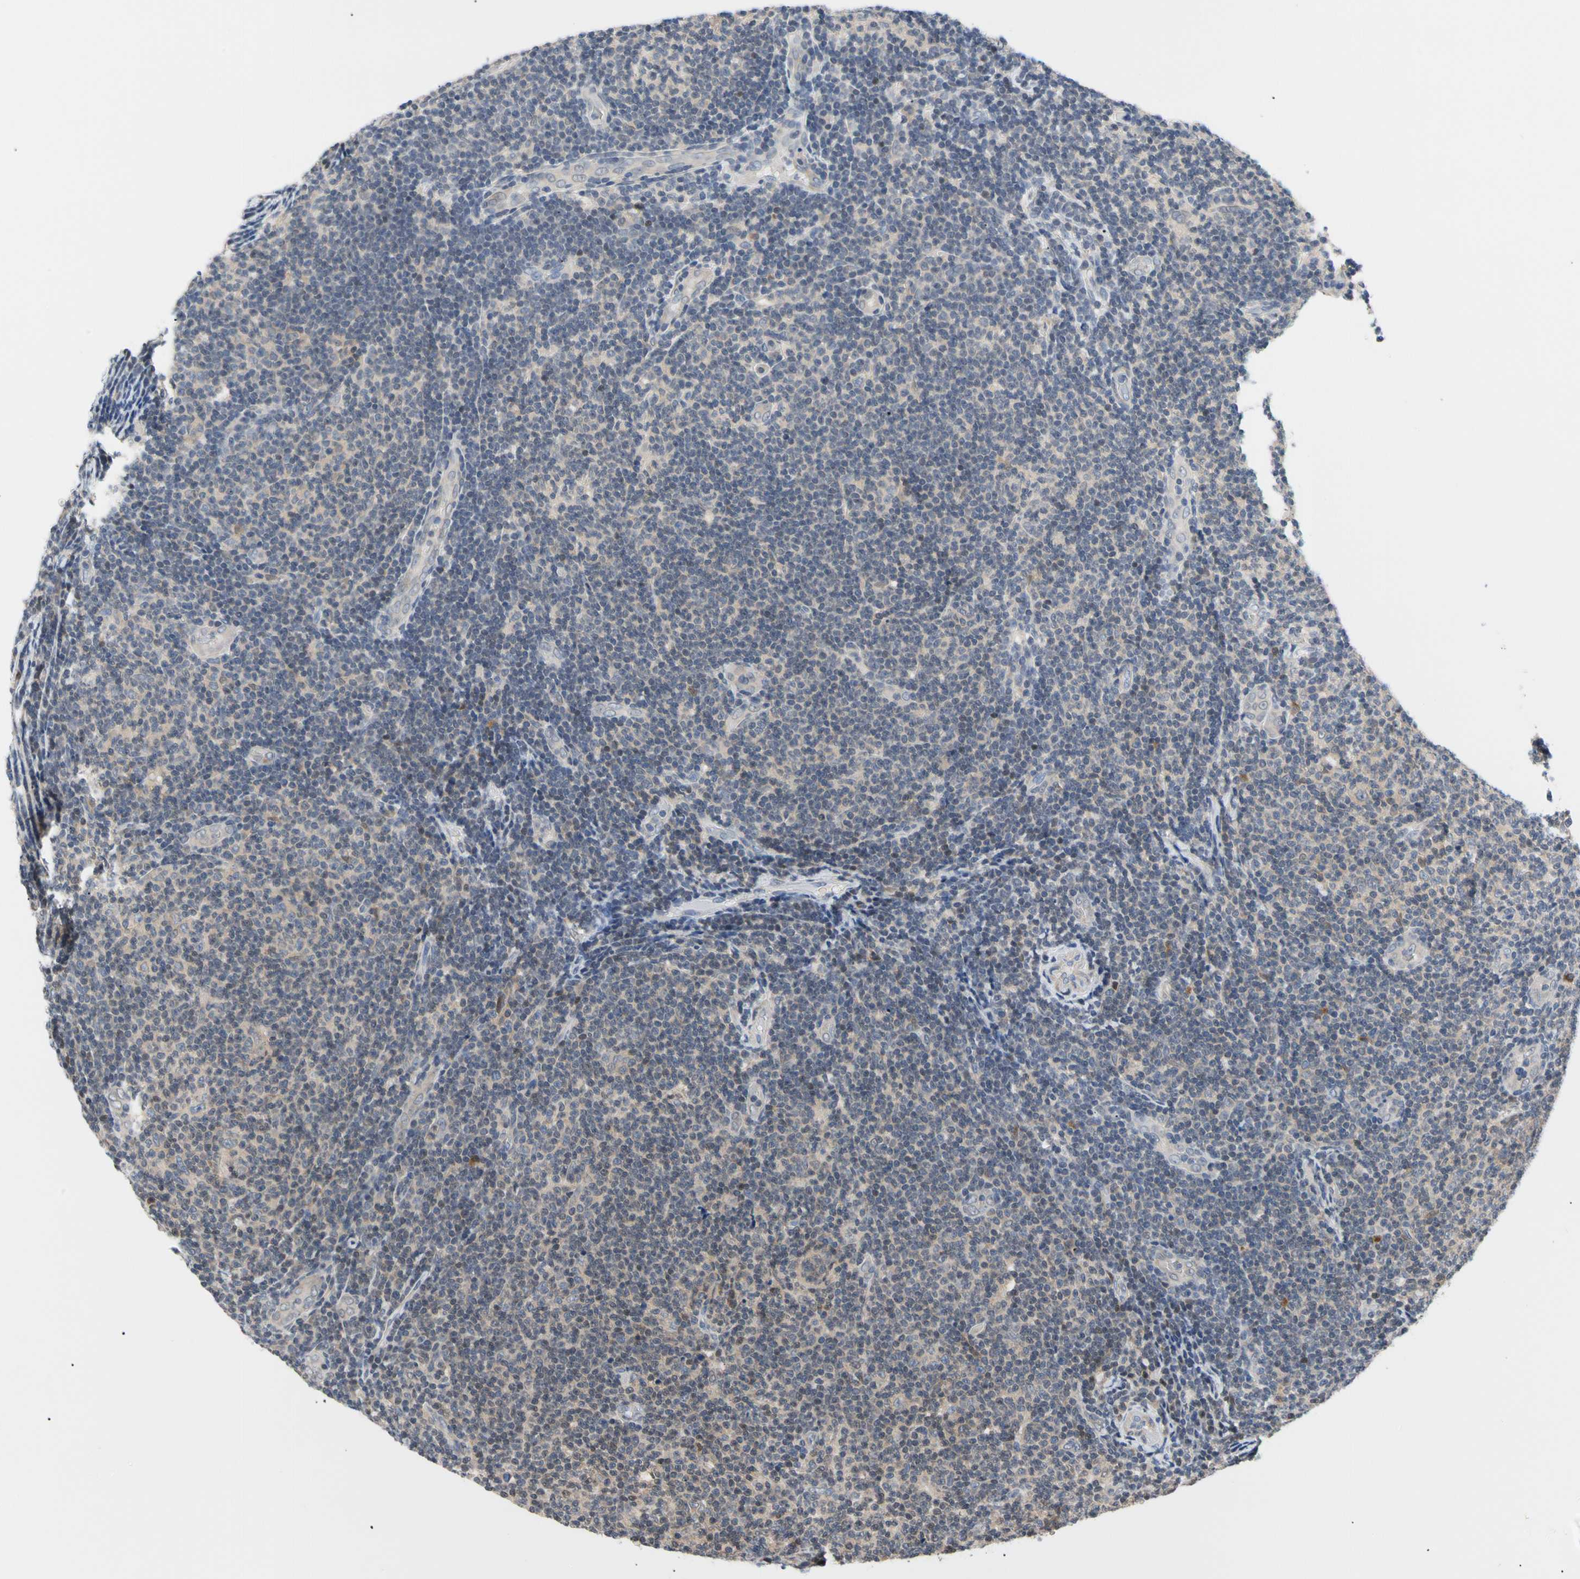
{"staining": {"intensity": "weak", "quantity": "<25%", "location": "cytoplasmic/membranous"}, "tissue": "lymphoma", "cell_type": "Tumor cells", "image_type": "cancer", "snomed": [{"axis": "morphology", "description": "Malignant lymphoma, non-Hodgkin's type, Low grade"}, {"axis": "topography", "description": "Lymph node"}], "caption": "Tumor cells show no significant staining in low-grade malignant lymphoma, non-Hodgkin's type. Brightfield microscopy of immunohistochemistry stained with DAB (brown) and hematoxylin (blue), captured at high magnification.", "gene": "SEC23B", "patient": {"sex": "male", "age": 83}}